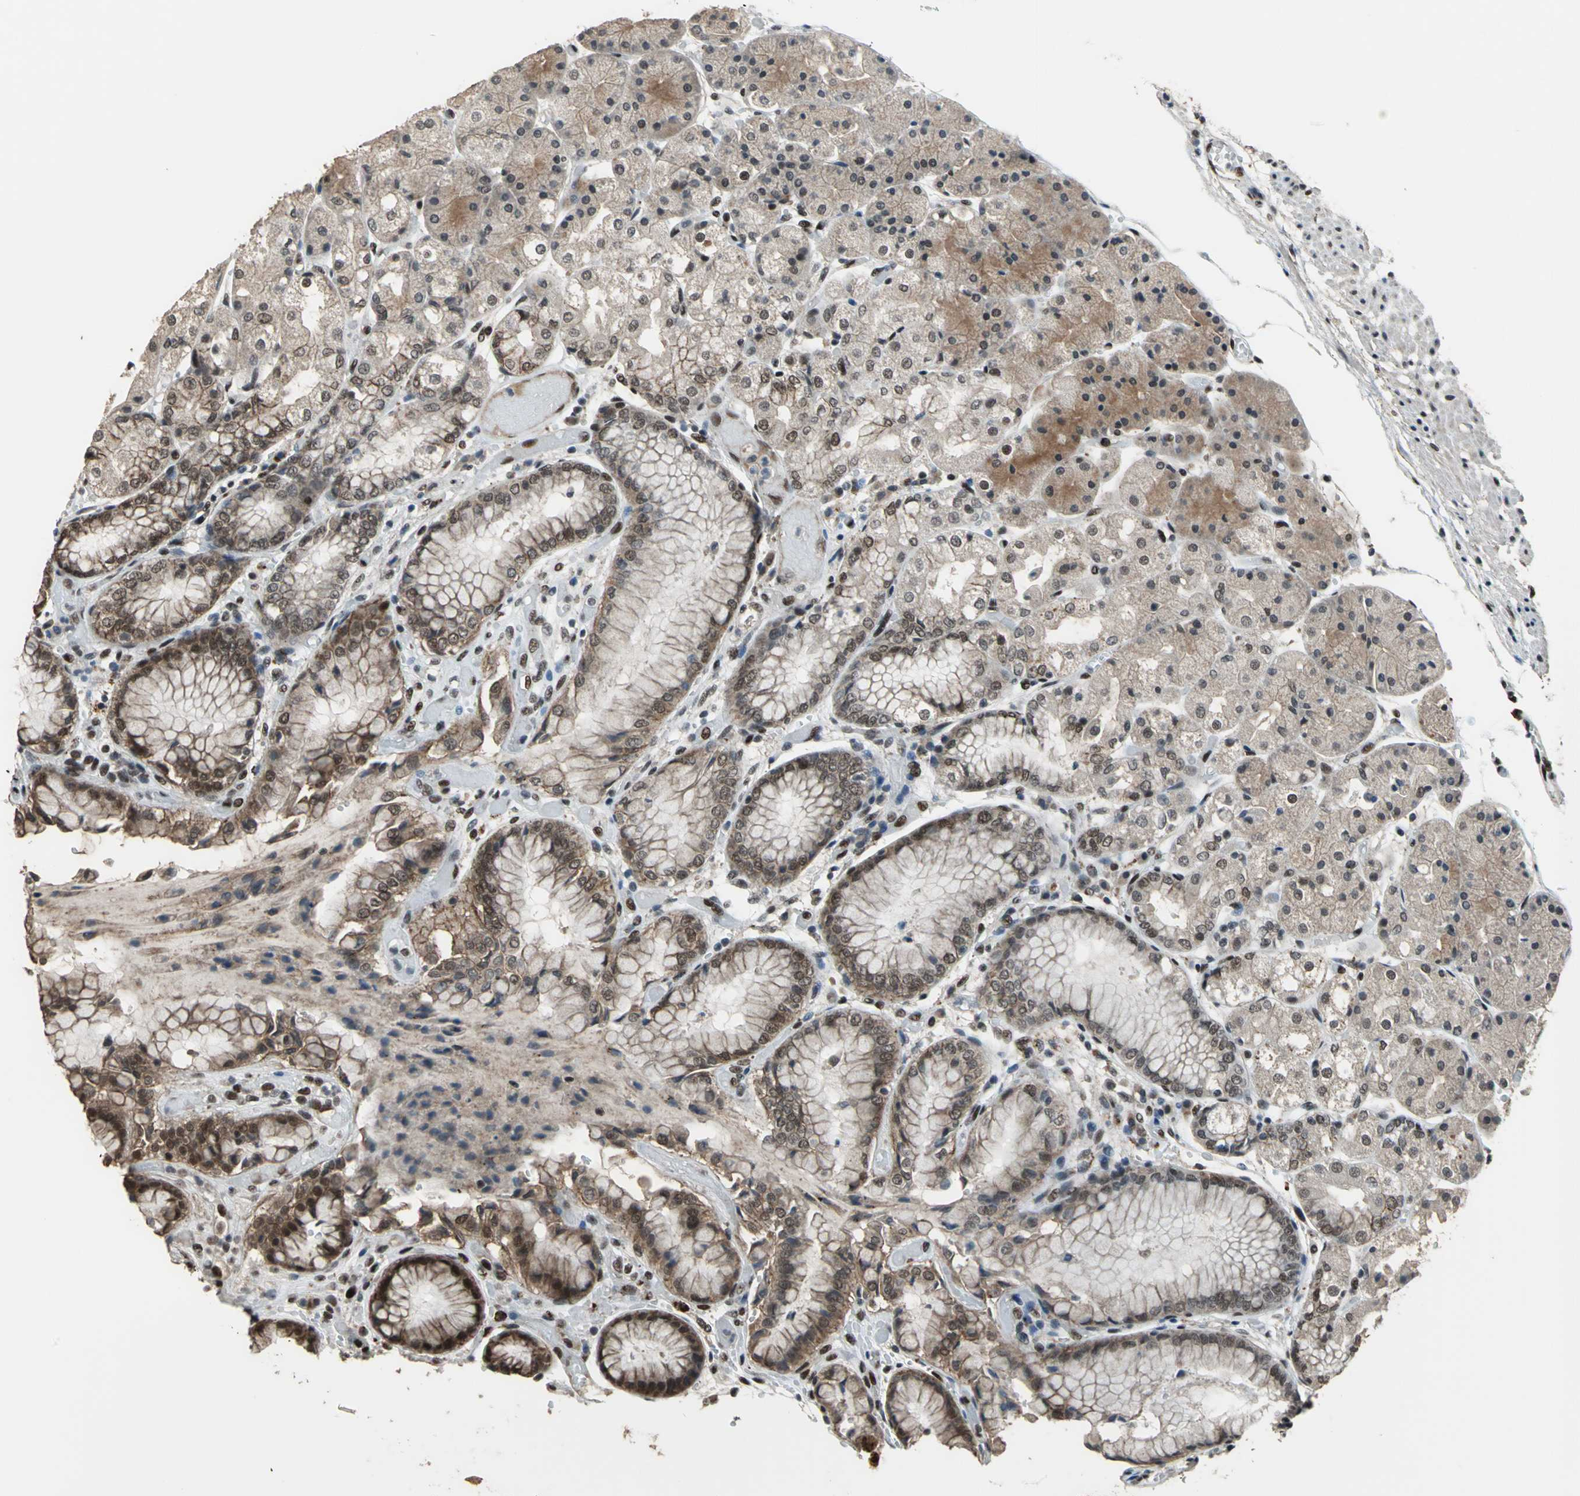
{"staining": {"intensity": "strong", "quantity": "25%-75%", "location": "cytoplasmic/membranous,nuclear"}, "tissue": "stomach", "cell_type": "Glandular cells", "image_type": "normal", "snomed": [{"axis": "morphology", "description": "Normal tissue, NOS"}, {"axis": "topography", "description": "Stomach, upper"}], "caption": "Strong cytoplasmic/membranous,nuclear staining is appreciated in approximately 25%-75% of glandular cells in benign stomach. (DAB (3,3'-diaminobenzidine) IHC, brown staining for protein, blue staining for nuclei).", "gene": "ELF2", "patient": {"sex": "male", "age": 72}}